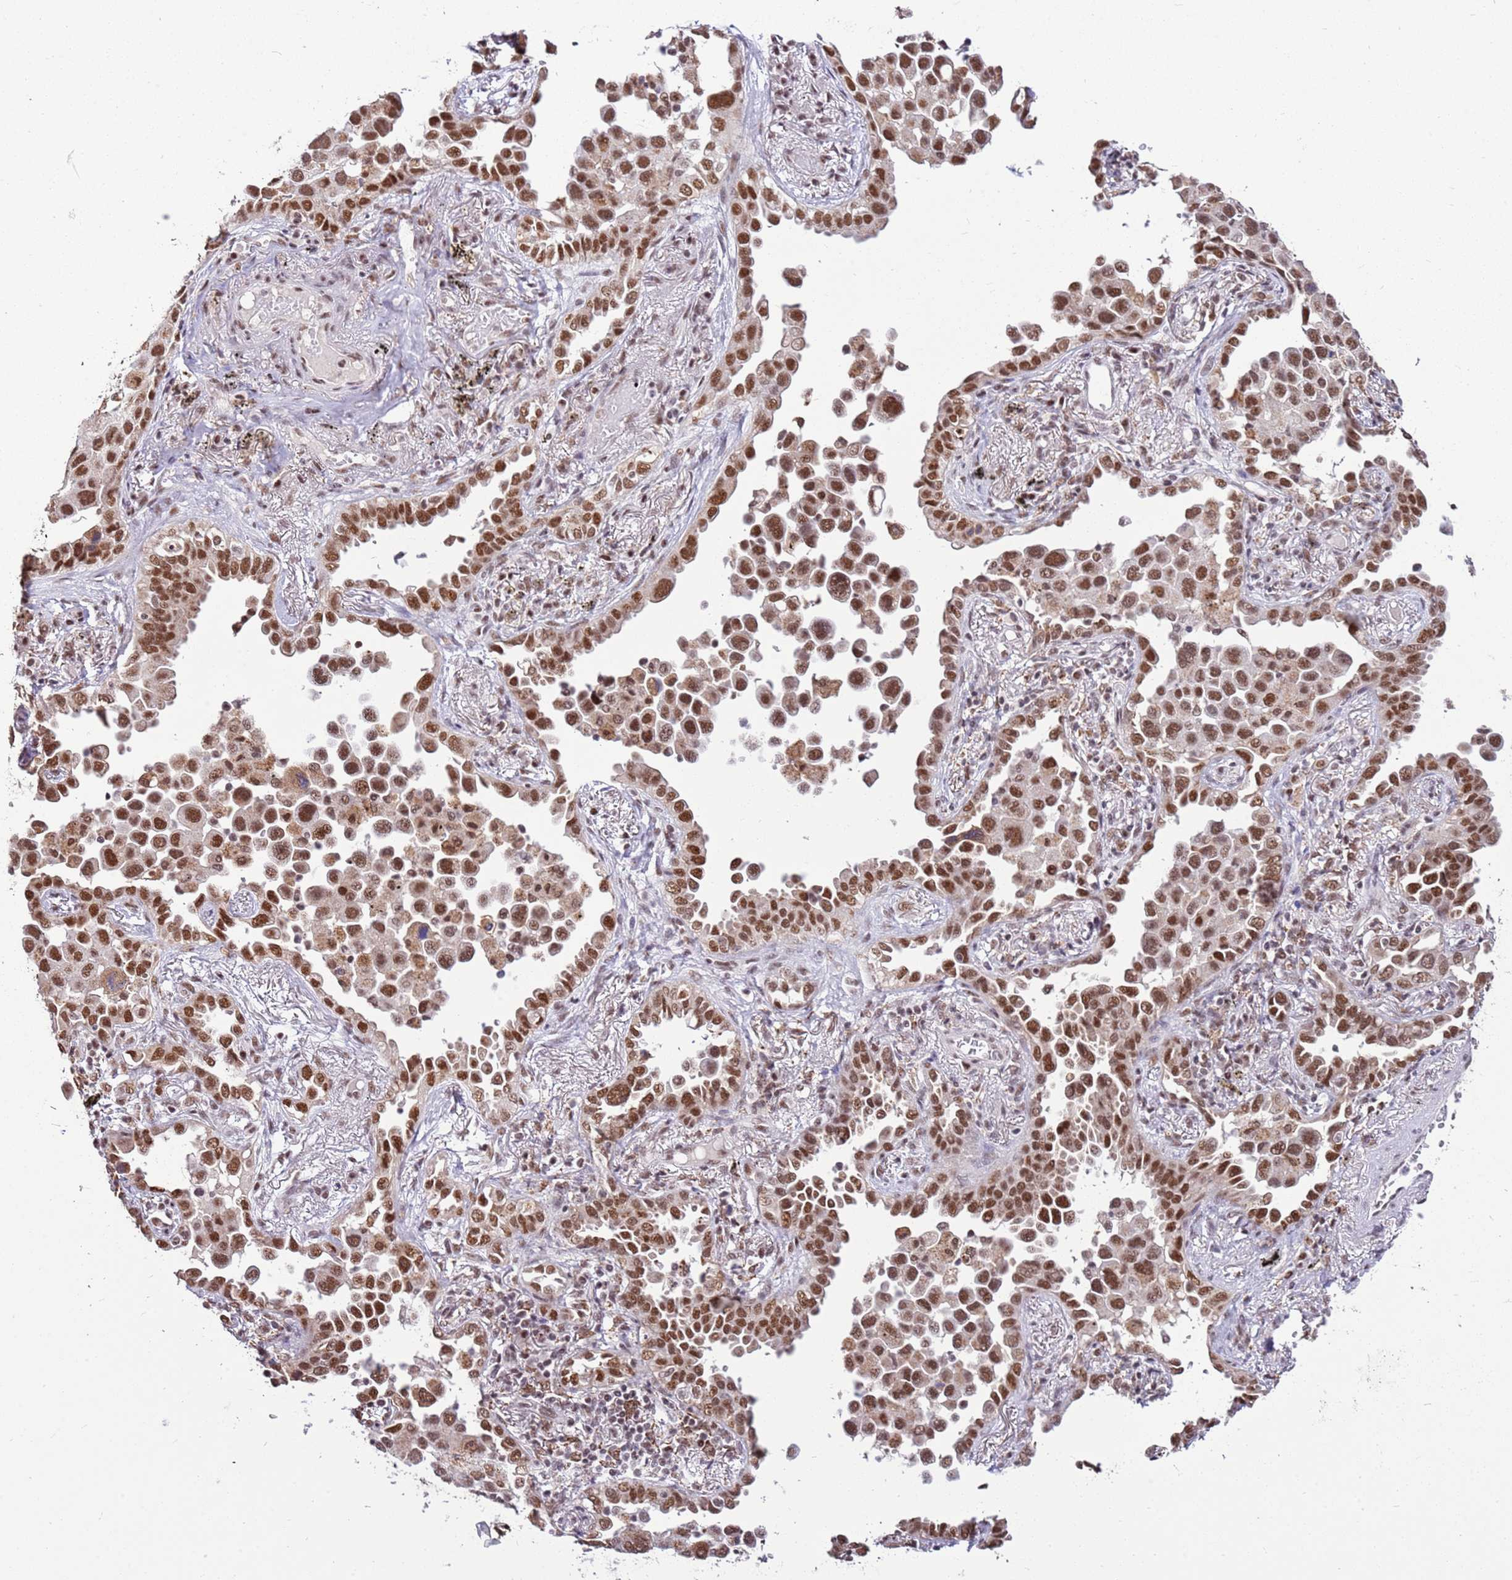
{"staining": {"intensity": "moderate", "quantity": ">75%", "location": "nuclear"}, "tissue": "lung cancer", "cell_type": "Tumor cells", "image_type": "cancer", "snomed": [{"axis": "morphology", "description": "Adenocarcinoma, NOS"}, {"axis": "topography", "description": "Lung"}], "caption": "Adenocarcinoma (lung) tissue demonstrates moderate nuclear expression in approximately >75% of tumor cells, visualized by immunohistochemistry.", "gene": "AKAP8L", "patient": {"sex": "male", "age": 67}}